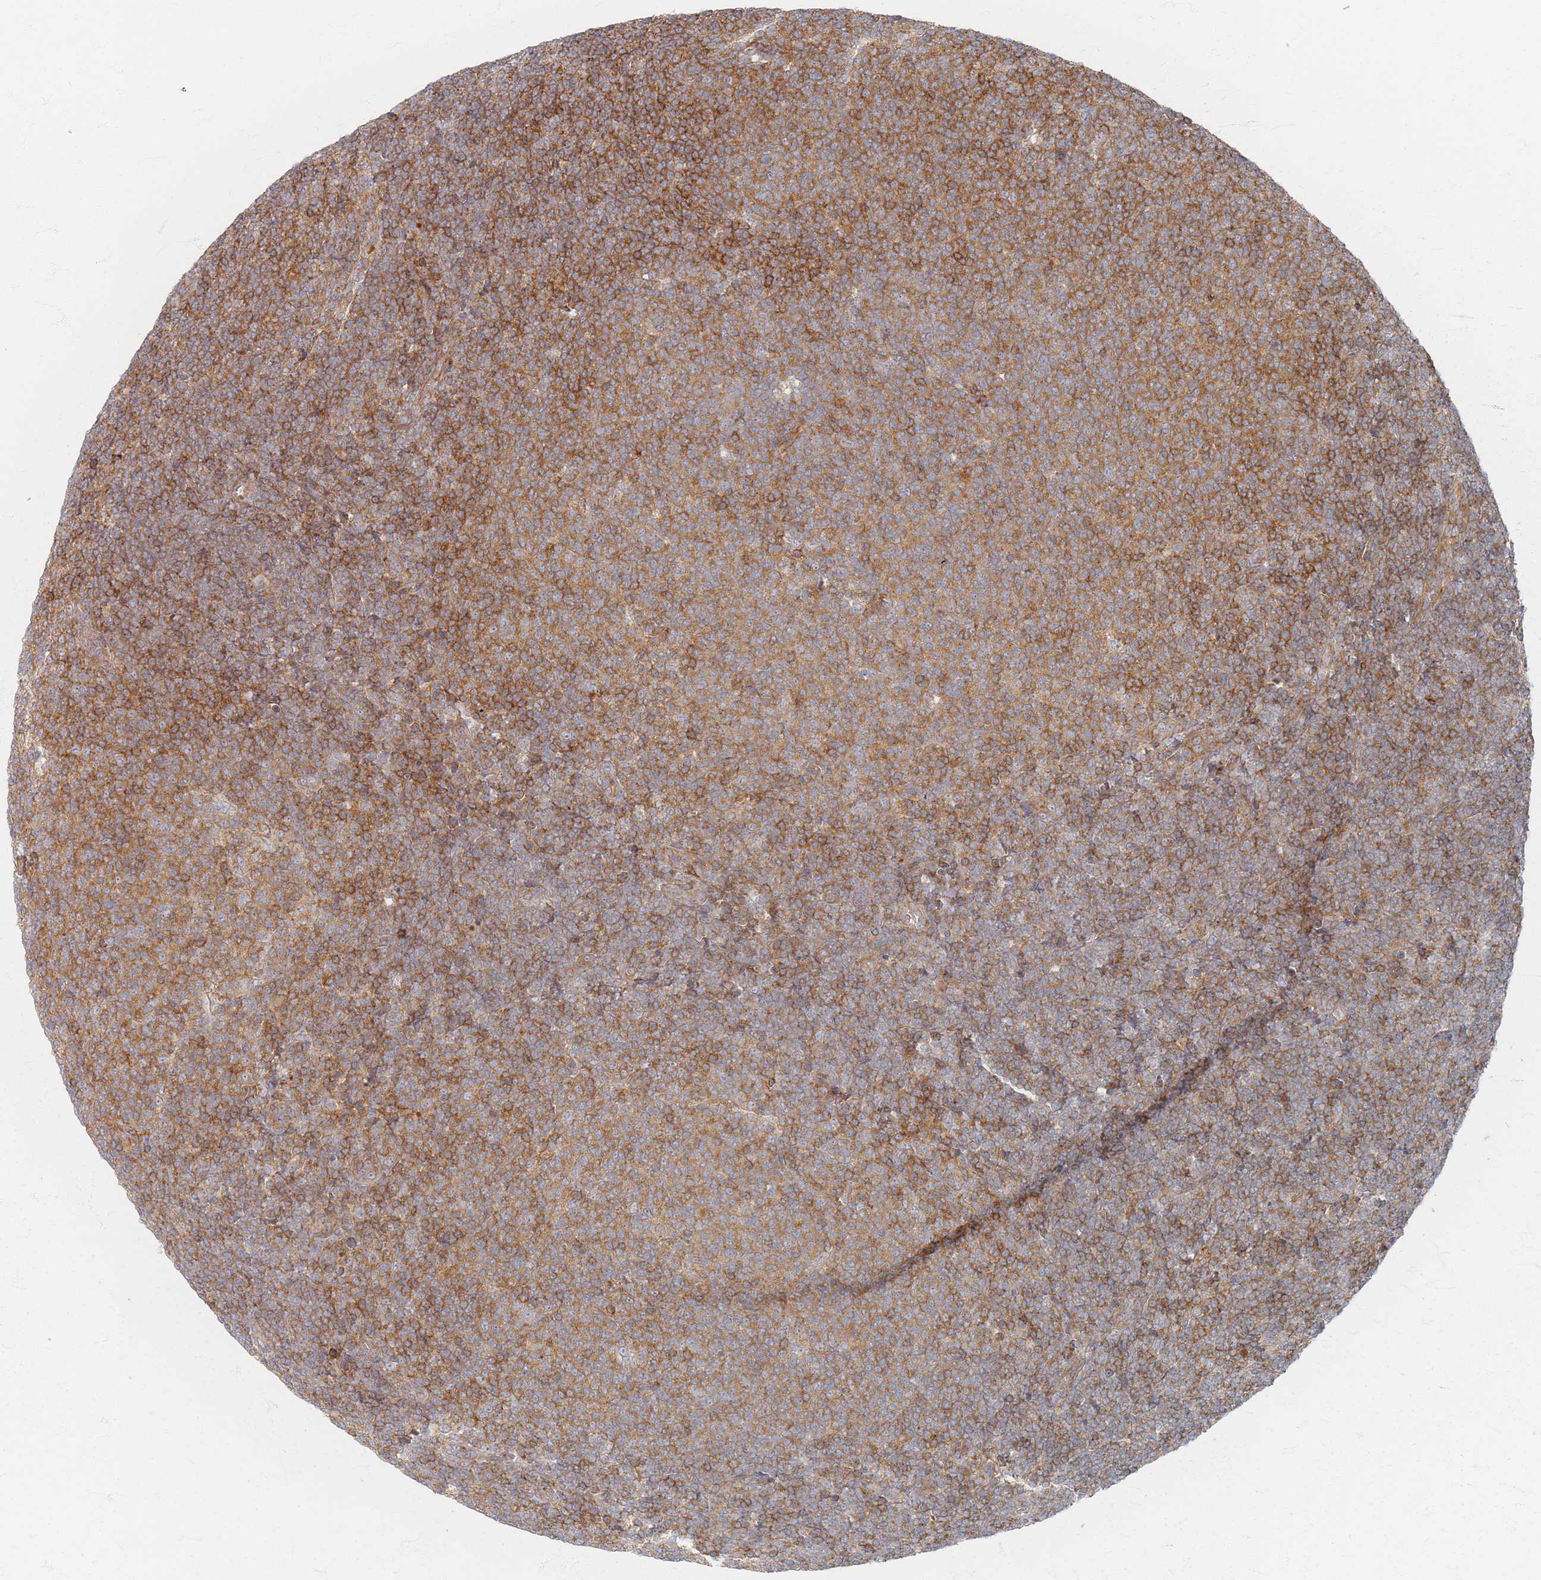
{"staining": {"intensity": "moderate", "quantity": ">75%", "location": "cytoplasmic/membranous"}, "tissue": "lymphoma", "cell_type": "Tumor cells", "image_type": "cancer", "snomed": [{"axis": "morphology", "description": "Malignant lymphoma, non-Hodgkin's type, Low grade"}, {"axis": "topography", "description": "Lymph node"}], "caption": "Brown immunohistochemical staining in human lymphoma shows moderate cytoplasmic/membranous expression in approximately >75% of tumor cells. Using DAB (3,3'-diaminobenzidine) (brown) and hematoxylin (blue) stains, captured at high magnification using brightfield microscopy.", "gene": "ZNF852", "patient": {"sex": "male", "age": 66}}